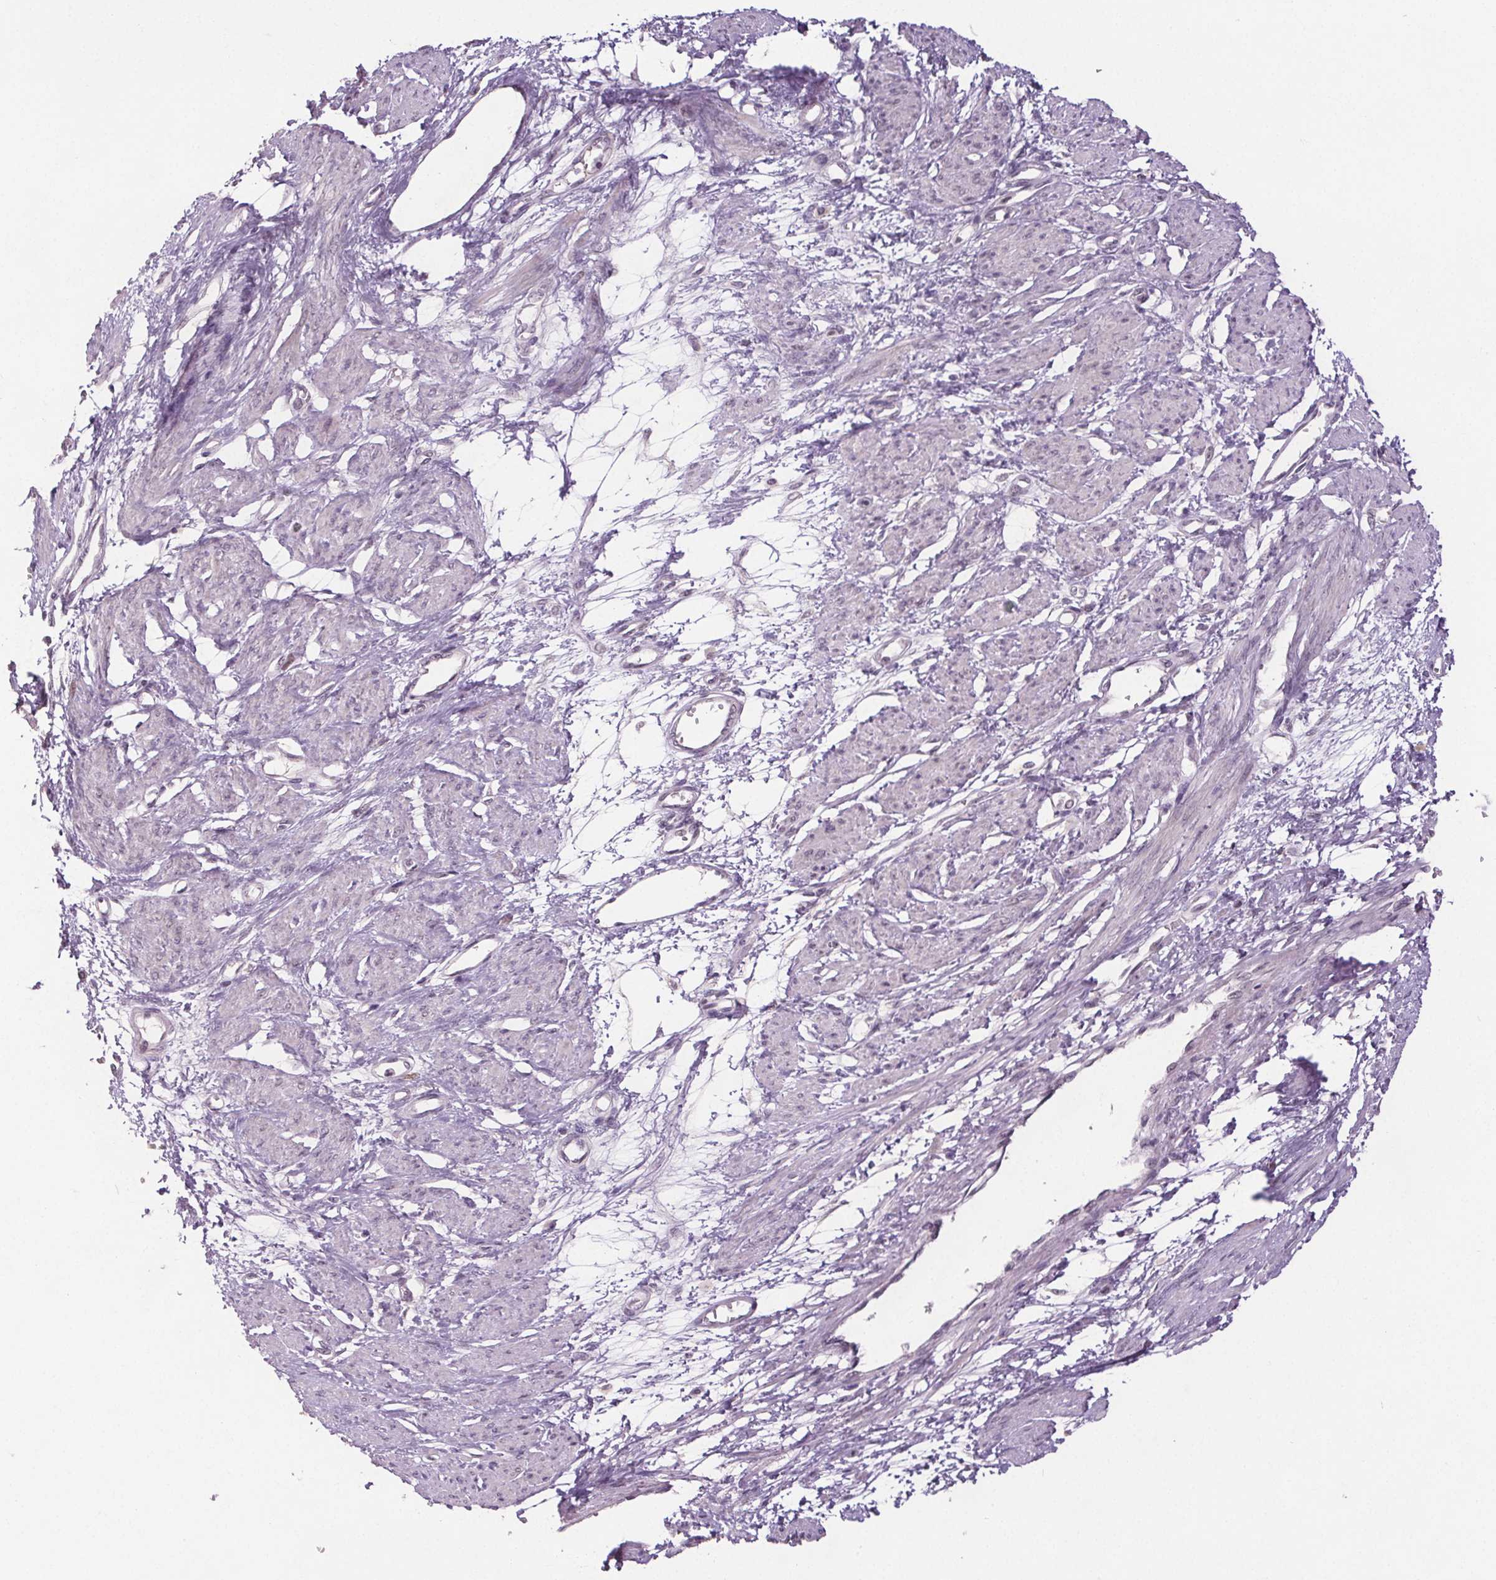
{"staining": {"intensity": "negative", "quantity": "none", "location": "none"}, "tissue": "smooth muscle", "cell_type": "Smooth muscle cells", "image_type": "normal", "snomed": [{"axis": "morphology", "description": "Normal tissue, NOS"}, {"axis": "topography", "description": "Smooth muscle"}, {"axis": "topography", "description": "Uterus"}], "caption": "A high-resolution image shows immunohistochemistry (IHC) staining of unremarkable smooth muscle, which exhibits no significant expression in smooth muscle cells. The staining is performed using DAB (3,3'-diaminobenzidine) brown chromogen with nuclei counter-stained in using hematoxylin.", "gene": "CENPF", "patient": {"sex": "female", "age": 39}}